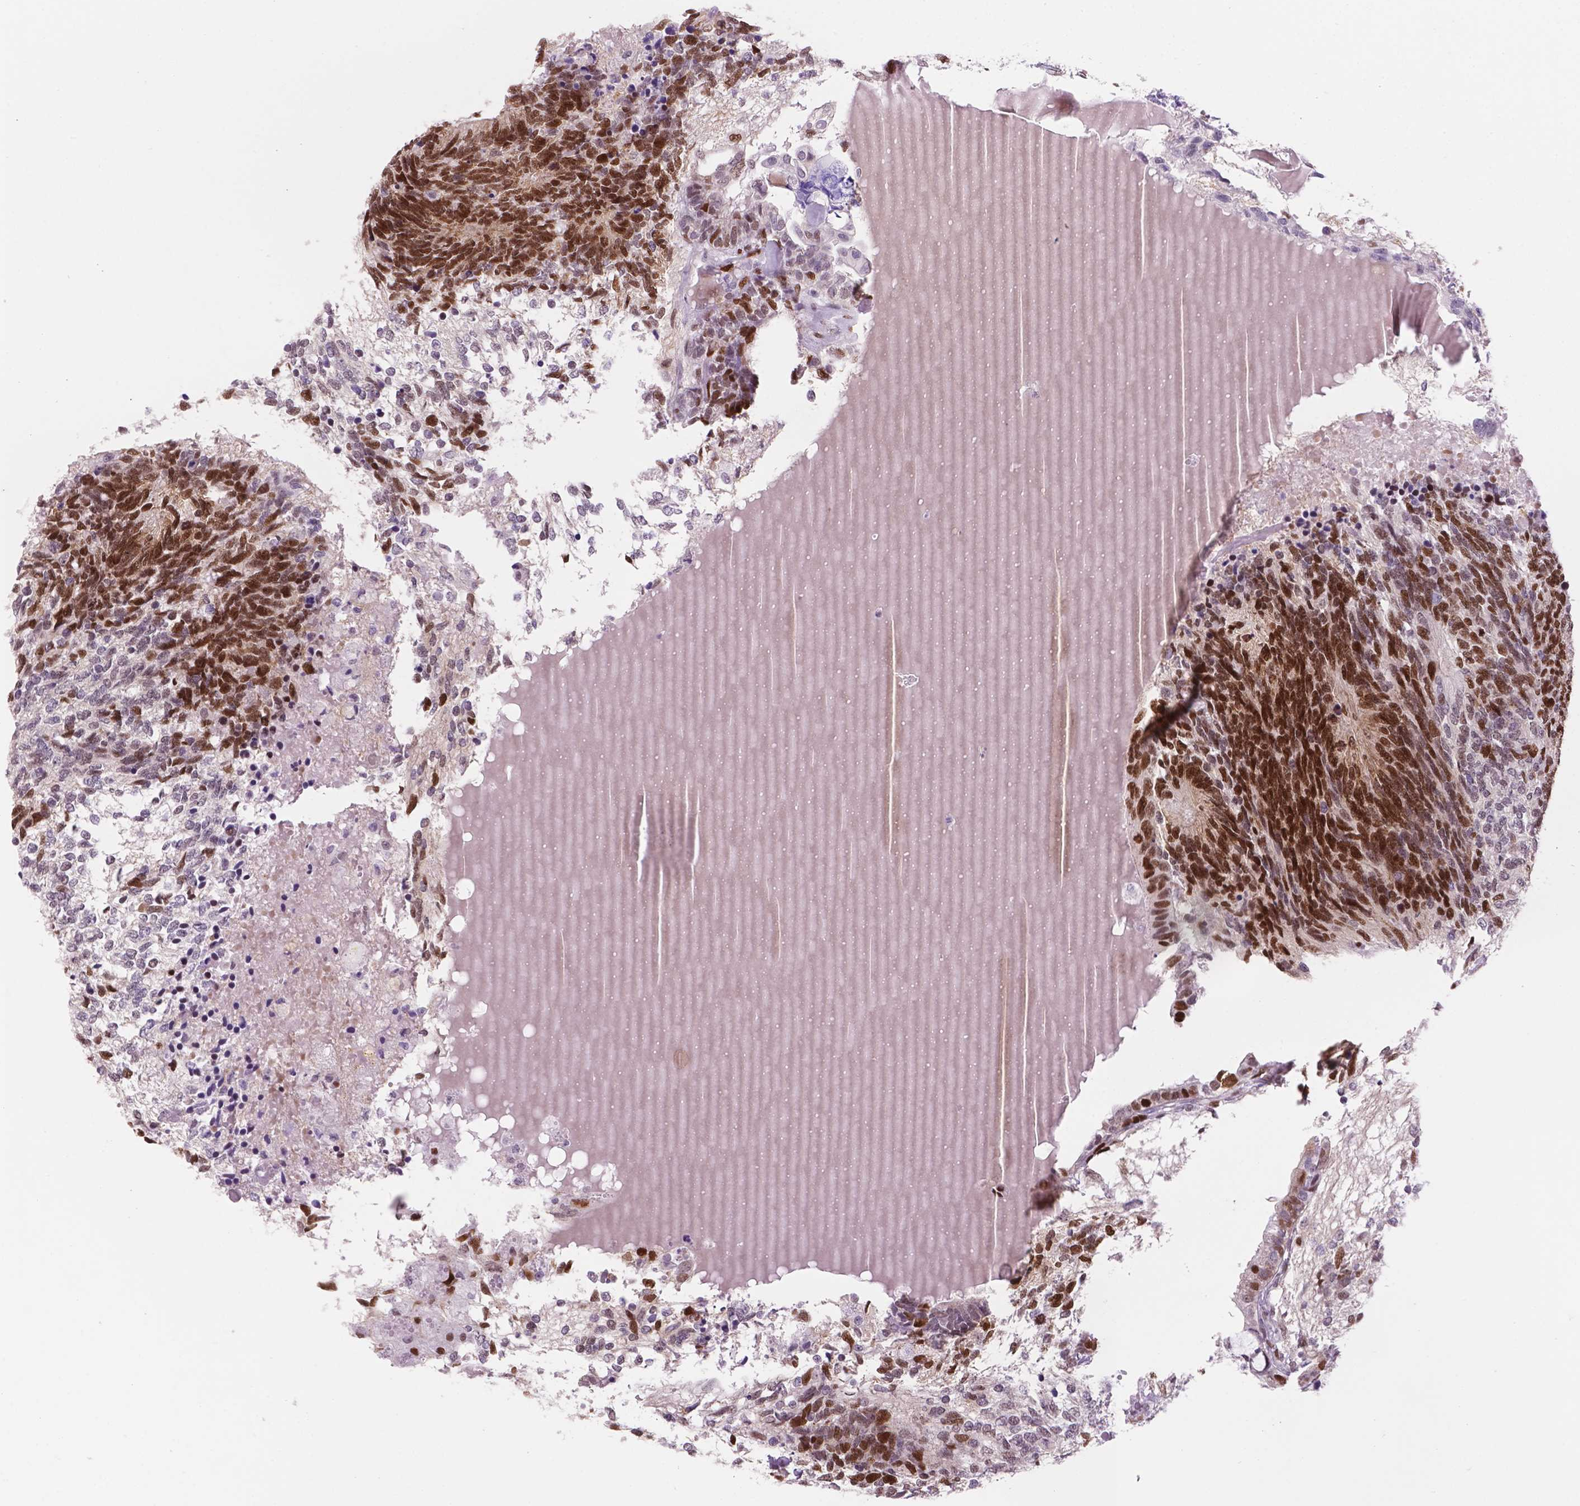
{"staining": {"intensity": "moderate", "quantity": ">75%", "location": "nuclear"}, "tissue": "testis cancer", "cell_type": "Tumor cells", "image_type": "cancer", "snomed": [{"axis": "morphology", "description": "Seminoma, NOS"}, {"axis": "morphology", "description": "Carcinoma, Embryonal, NOS"}, {"axis": "topography", "description": "Testis"}], "caption": "Immunohistochemical staining of testis embryonal carcinoma shows medium levels of moderate nuclear expression in approximately >75% of tumor cells.", "gene": "NCAPH2", "patient": {"sex": "male", "age": 41}}